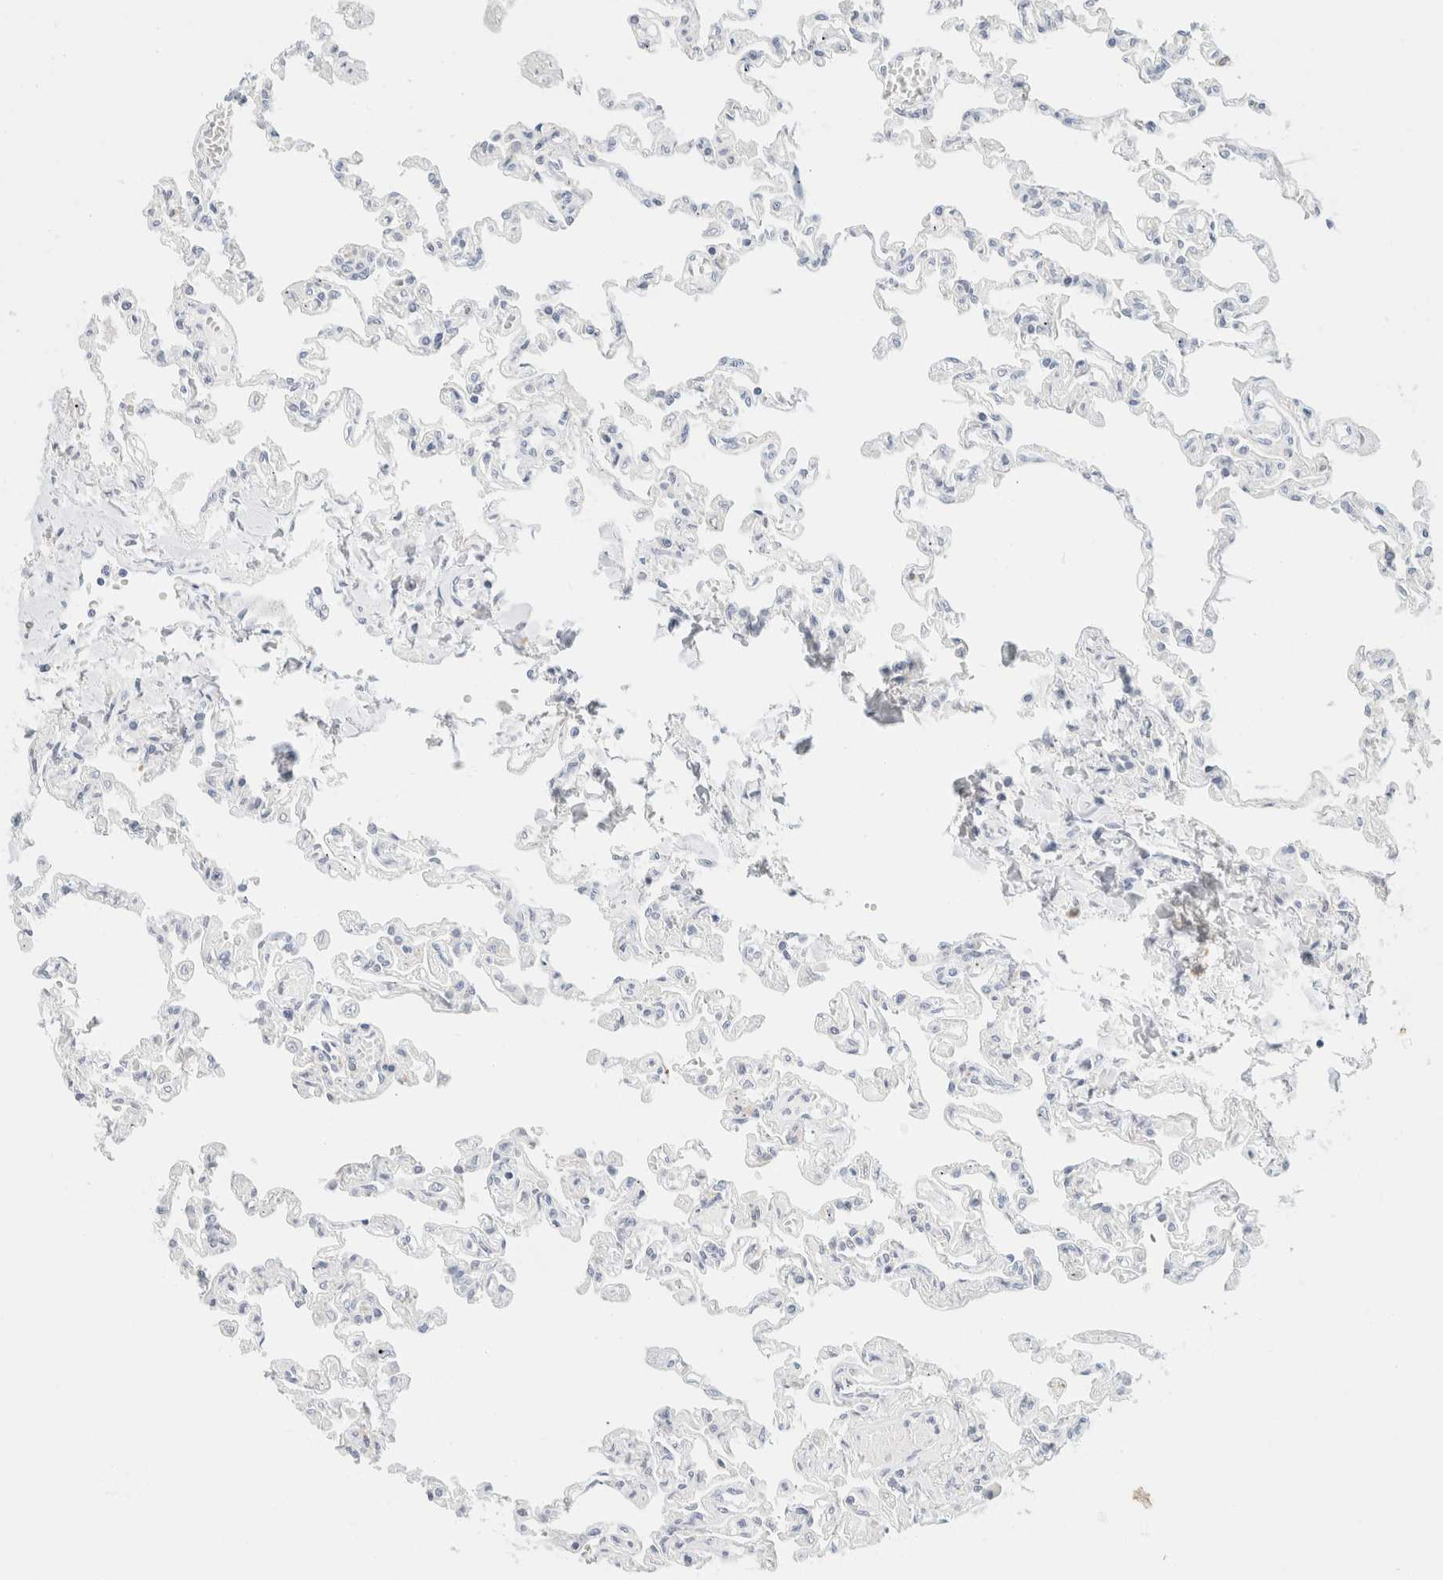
{"staining": {"intensity": "negative", "quantity": "none", "location": "none"}, "tissue": "lung", "cell_type": "Alveolar cells", "image_type": "normal", "snomed": [{"axis": "morphology", "description": "Normal tissue, NOS"}, {"axis": "topography", "description": "Lung"}], "caption": "The micrograph shows no staining of alveolar cells in unremarkable lung. (Immunohistochemistry, brightfield microscopy, high magnification).", "gene": "KRT20", "patient": {"sex": "male", "age": 21}}